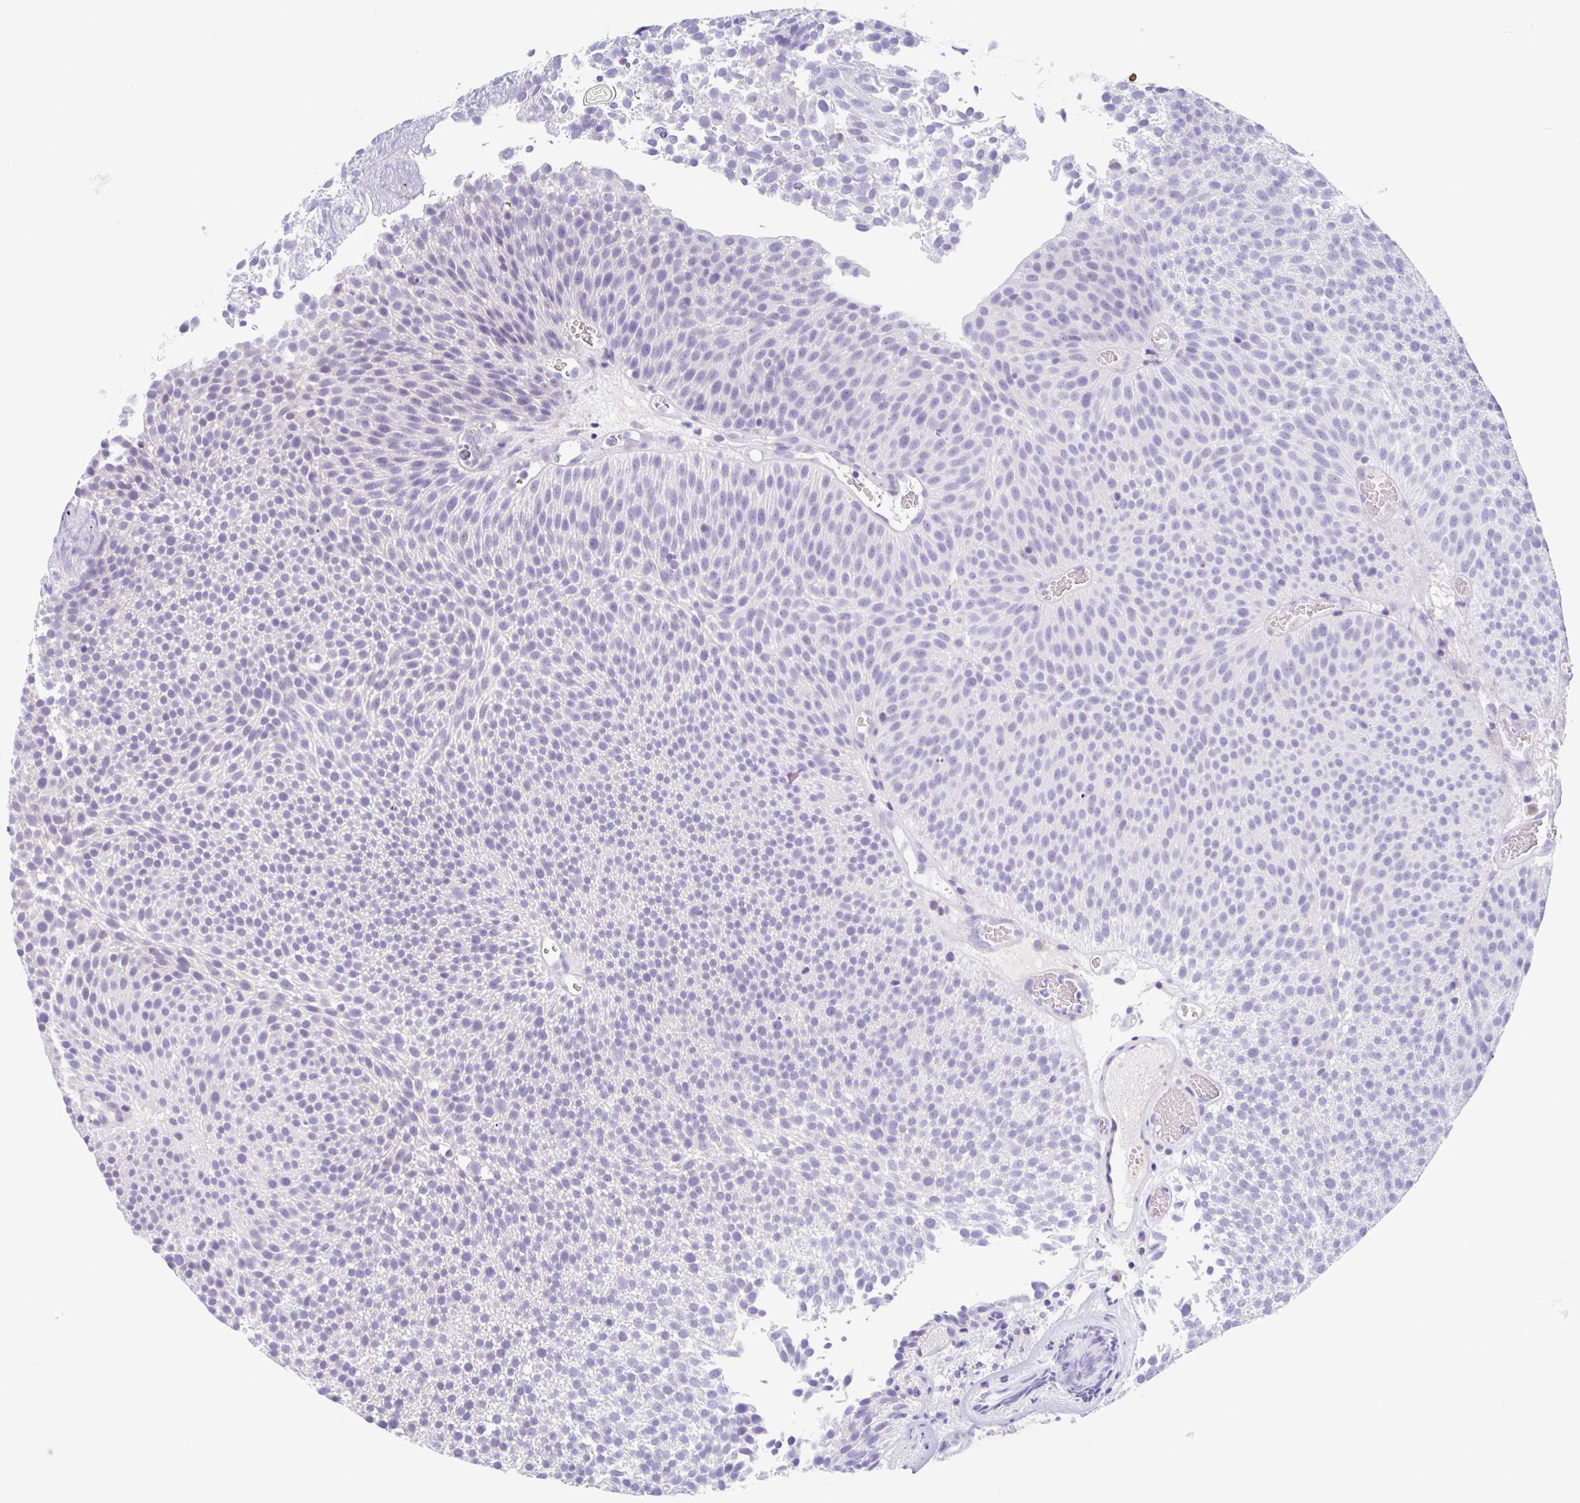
{"staining": {"intensity": "negative", "quantity": "none", "location": "none"}, "tissue": "urothelial cancer", "cell_type": "Tumor cells", "image_type": "cancer", "snomed": [{"axis": "morphology", "description": "Urothelial carcinoma, Low grade"}, {"axis": "topography", "description": "Urinary bladder"}], "caption": "This image is of urothelial carcinoma (low-grade) stained with IHC to label a protein in brown with the nuclei are counter-stained blue. There is no positivity in tumor cells.", "gene": "ANKRD9", "patient": {"sex": "female", "age": 79}}